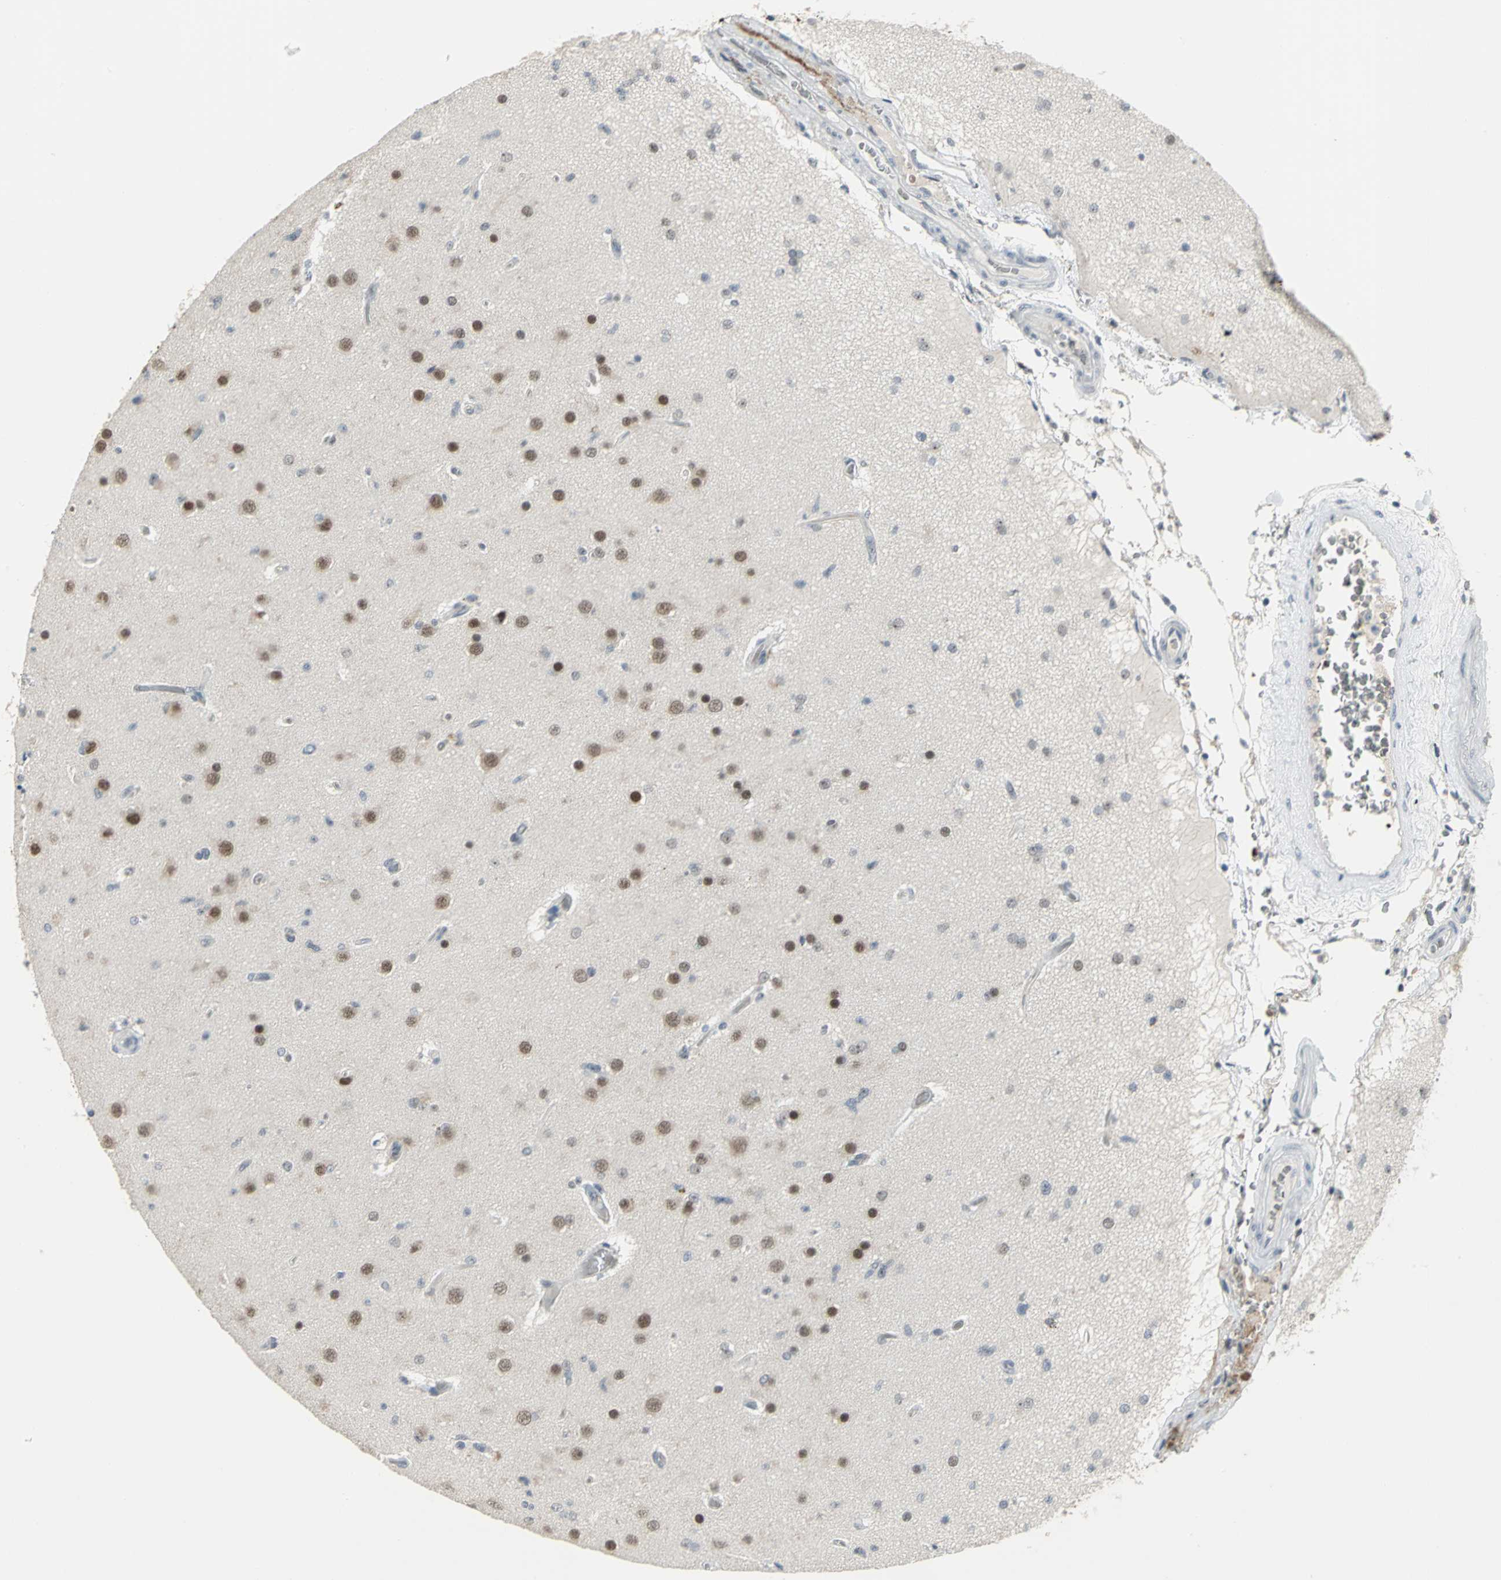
{"staining": {"intensity": "moderate", "quantity": "25%-75%", "location": "nuclear"}, "tissue": "glioma", "cell_type": "Tumor cells", "image_type": "cancer", "snomed": [{"axis": "morphology", "description": "Glioma, malignant, High grade"}, {"axis": "topography", "description": "Brain"}], "caption": "High-magnification brightfield microscopy of glioma stained with DAB (brown) and counterstained with hematoxylin (blue). tumor cells exhibit moderate nuclear staining is appreciated in approximately25%-75% of cells.", "gene": "GLI3", "patient": {"sex": "male", "age": 33}}